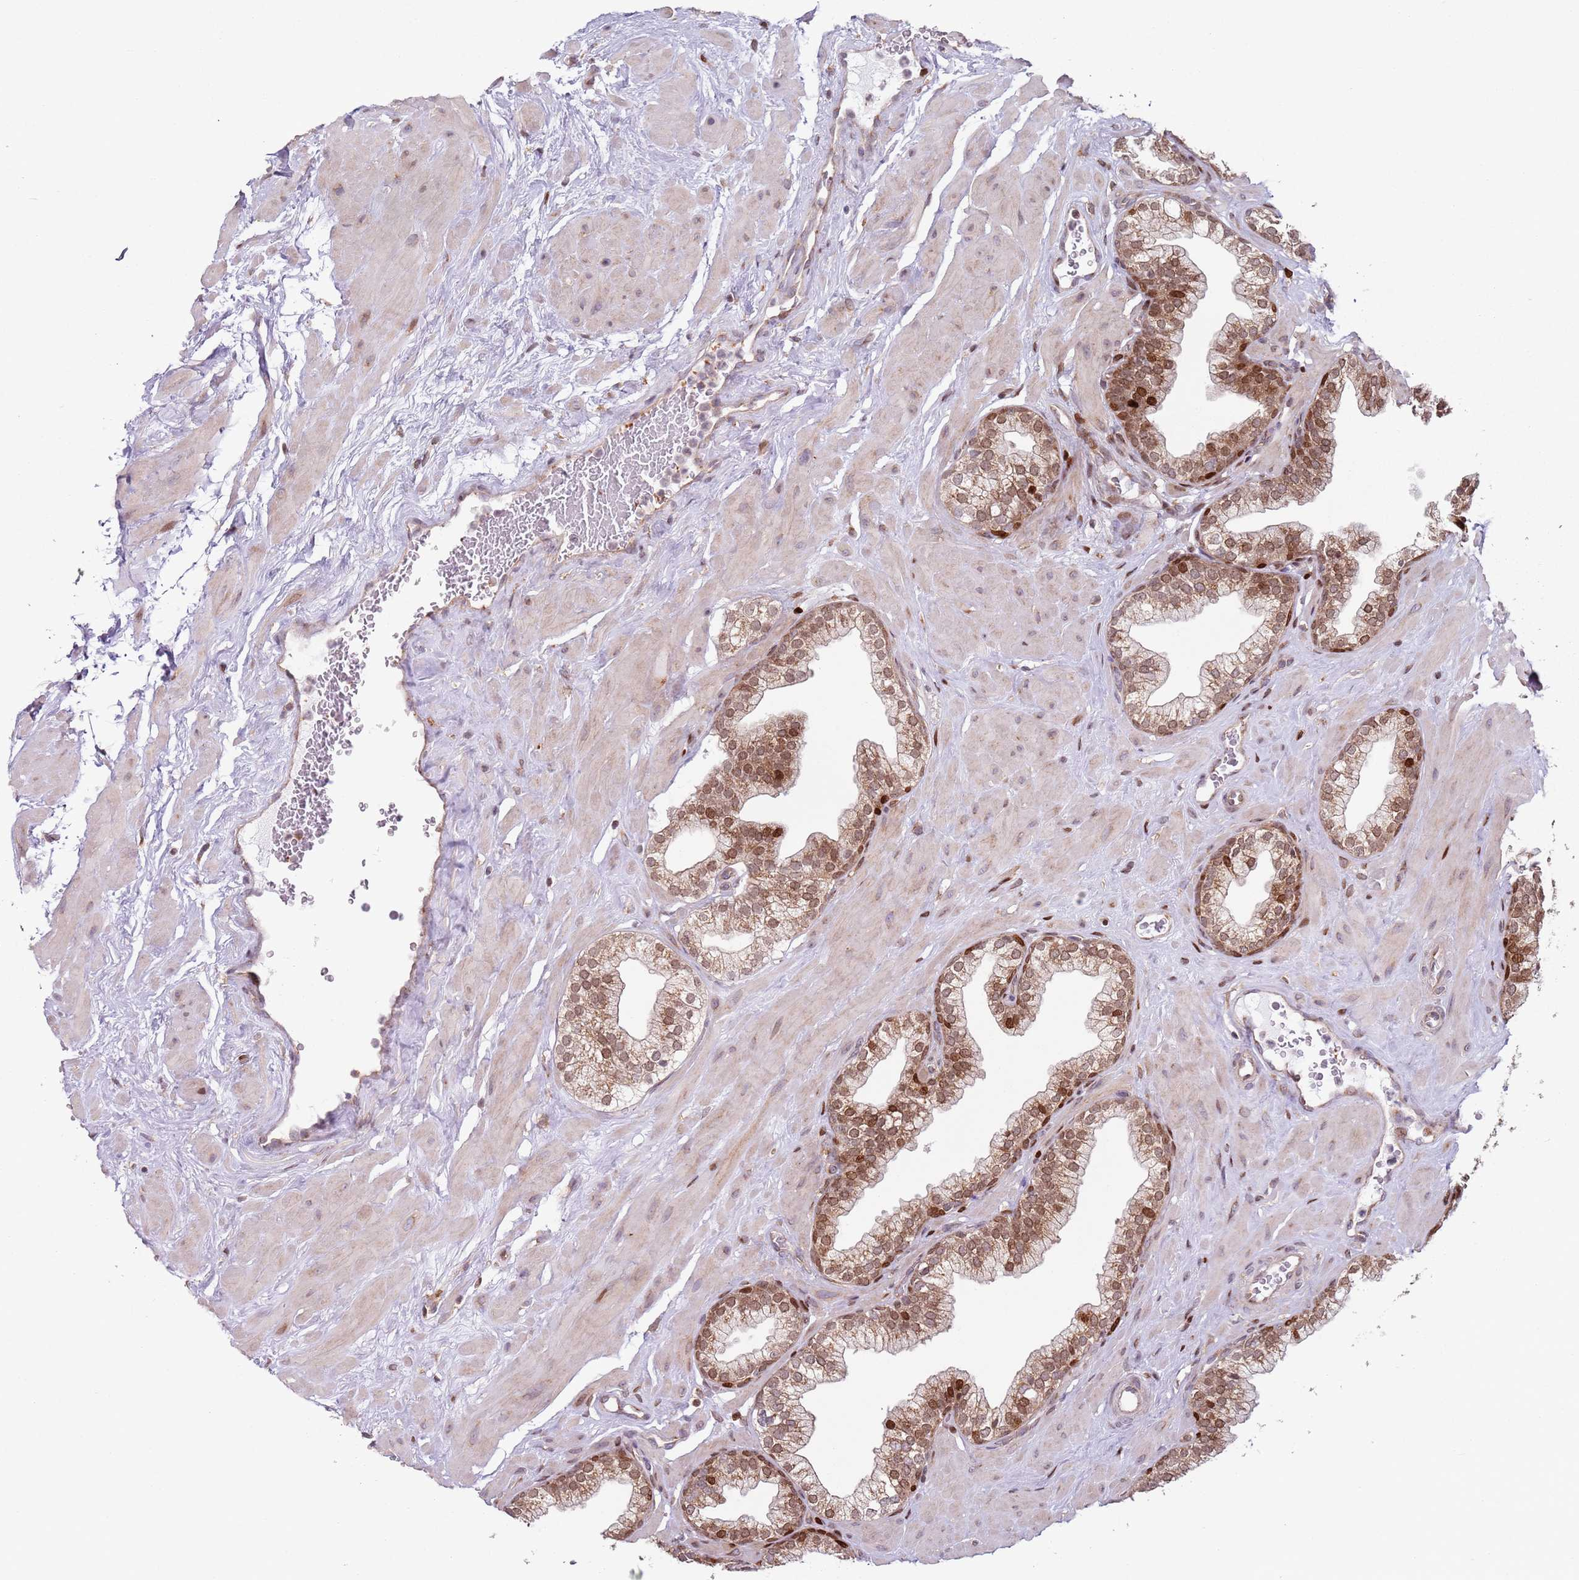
{"staining": {"intensity": "strong", "quantity": ">75%", "location": "cytoplasmic/membranous,nuclear"}, "tissue": "prostate", "cell_type": "Glandular cells", "image_type": "normal", "snomed": [{"axis": "morphology", "description": "Normal tissue, NOS"}, {"axis": "morphology", "description": "Urothelial carcinoma, Low grade"}, {"axis": "topography", "description": "Urinary bladder"}, {"axis": "topography", "description": "Prostate"}], "caption": "Protein analysis of unremarkable prostate demonstrates strong cytoplasmic/membranous,nuclear staining in approximately >75% of glandular cells. The staining is performed using DAB (3,3'-diaminobenzidine) brown chromogen to label protein expression. The nuclei are counter-stained blue using hematoxylin.", "gene": "HNRNPLL", "patient": {"sex": "male", "age": 60}}